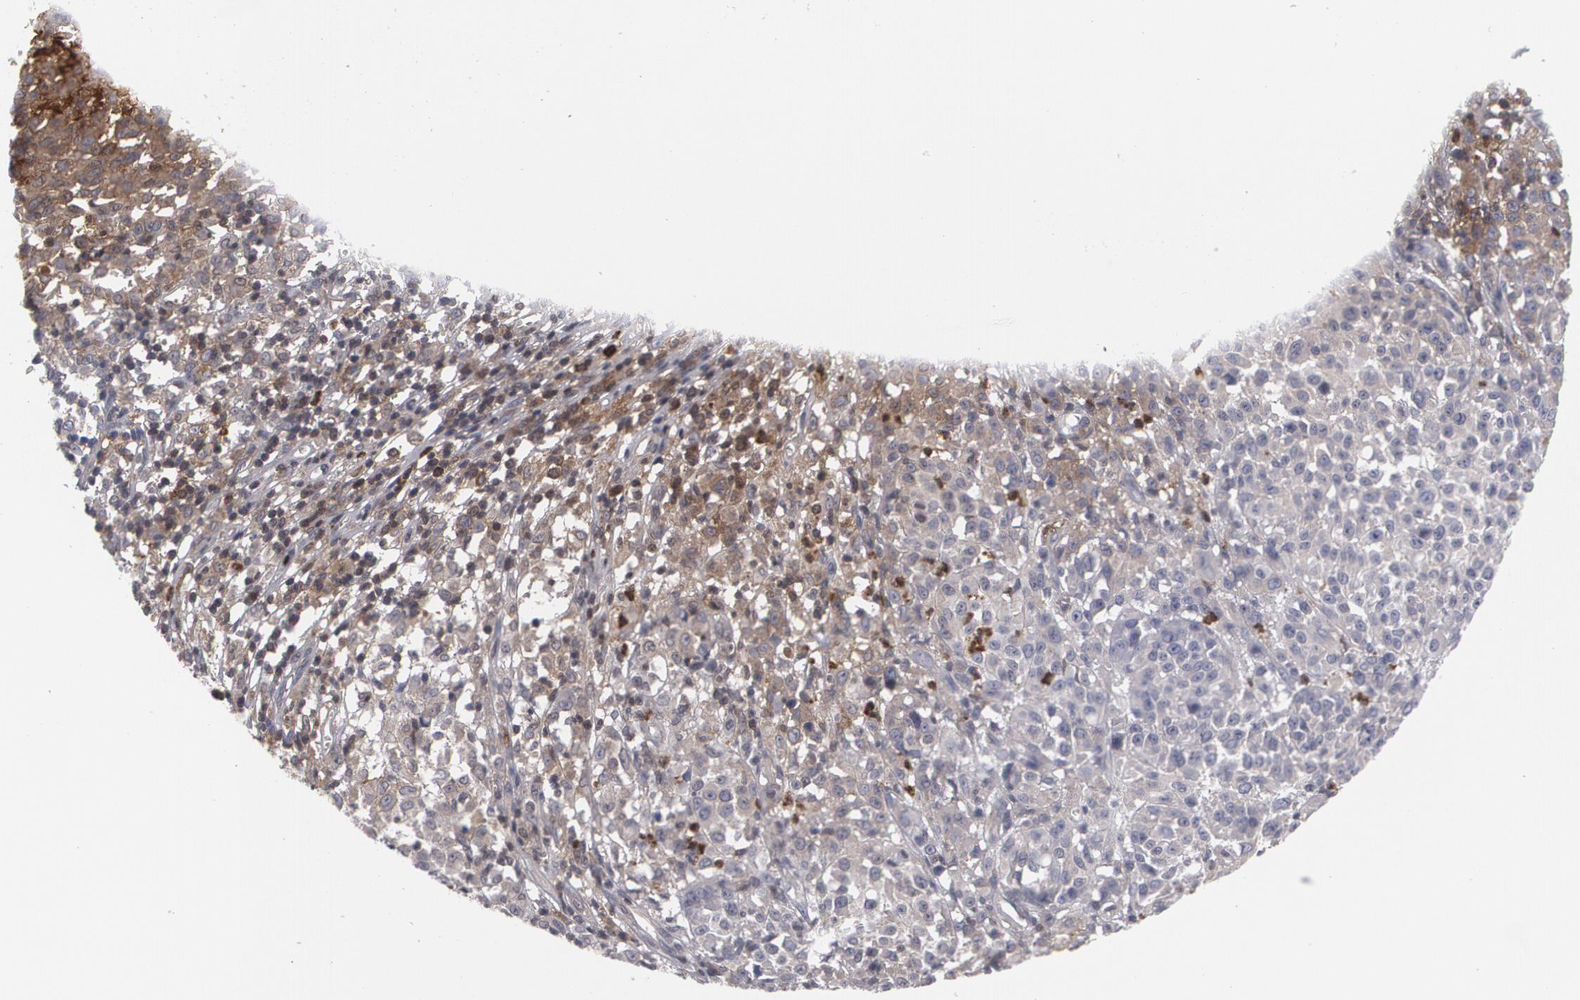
{"staining": {"intensity": "negative", "quantity": "none", "location": "none"}, "tissue": "melanoma", "cell_type": "Tumor cells", "image_type": "cancer", "snomed": [{"axis": "morphology", "description": "Malignant melanoma, NOS"}, {"axis": "topography", "description": "Skin"}], "caption": "Tumor cells show no significant protein staining in melanoma.", "gene": "LRG1", "patient": {"sex": "female", "age": 49}}